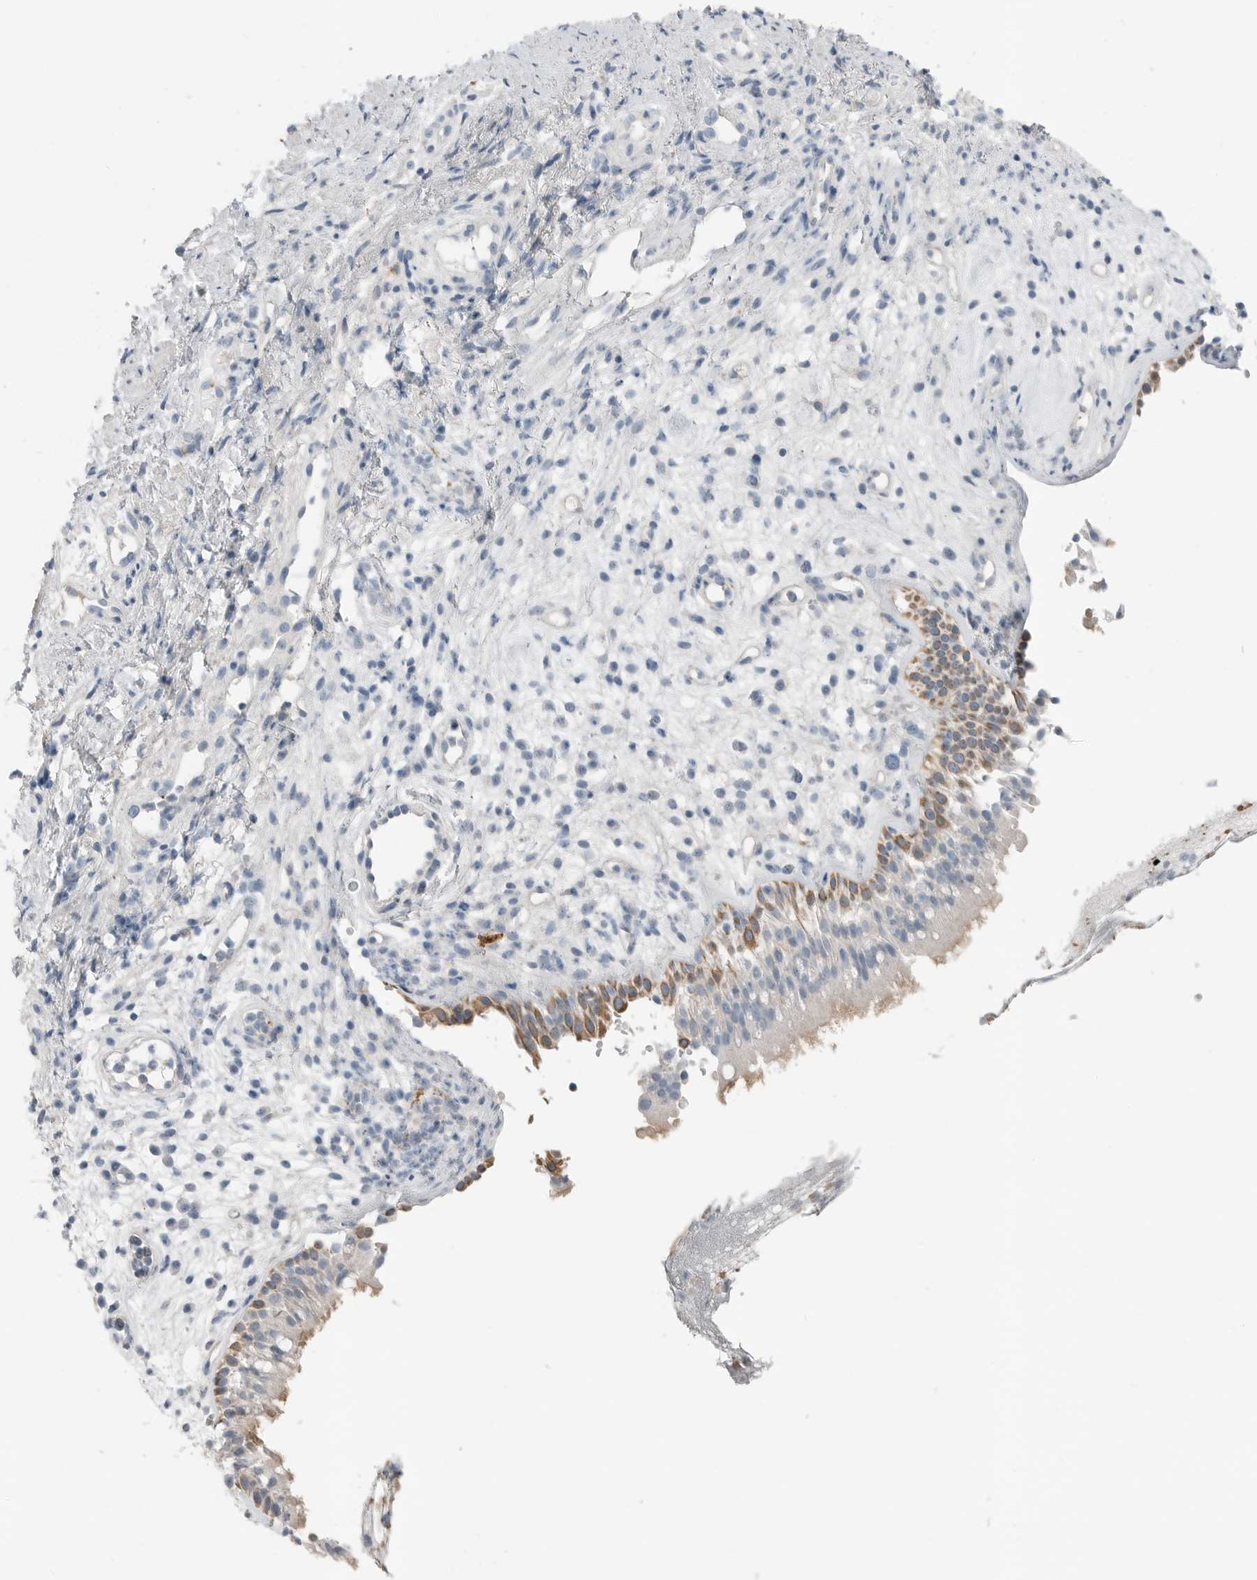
{"staining": {"intensity": "moderate", "quantity": "<25%", "location": "cytoplasmic/membranous"}, "tissue": "nasopharynx", "cell_type": "Respiratory epithelial cells", "image_type": "normal", "snomed": [{"axis": "morphology", "description": "Normal tissue, NOS"}, {"axis": "morphology", "description": "Inflammation, NOS"}, {"axis": "topography", "description": "Nasopharynx"}], "caption": "Protein expression analysis of benign nasopharynx displays moderate cytoplasmic/membranous expression in about <25% of respiratory epithelial cells.", "gene": "SERPINB7", "patient": {"sex": "male", "age": 54}}